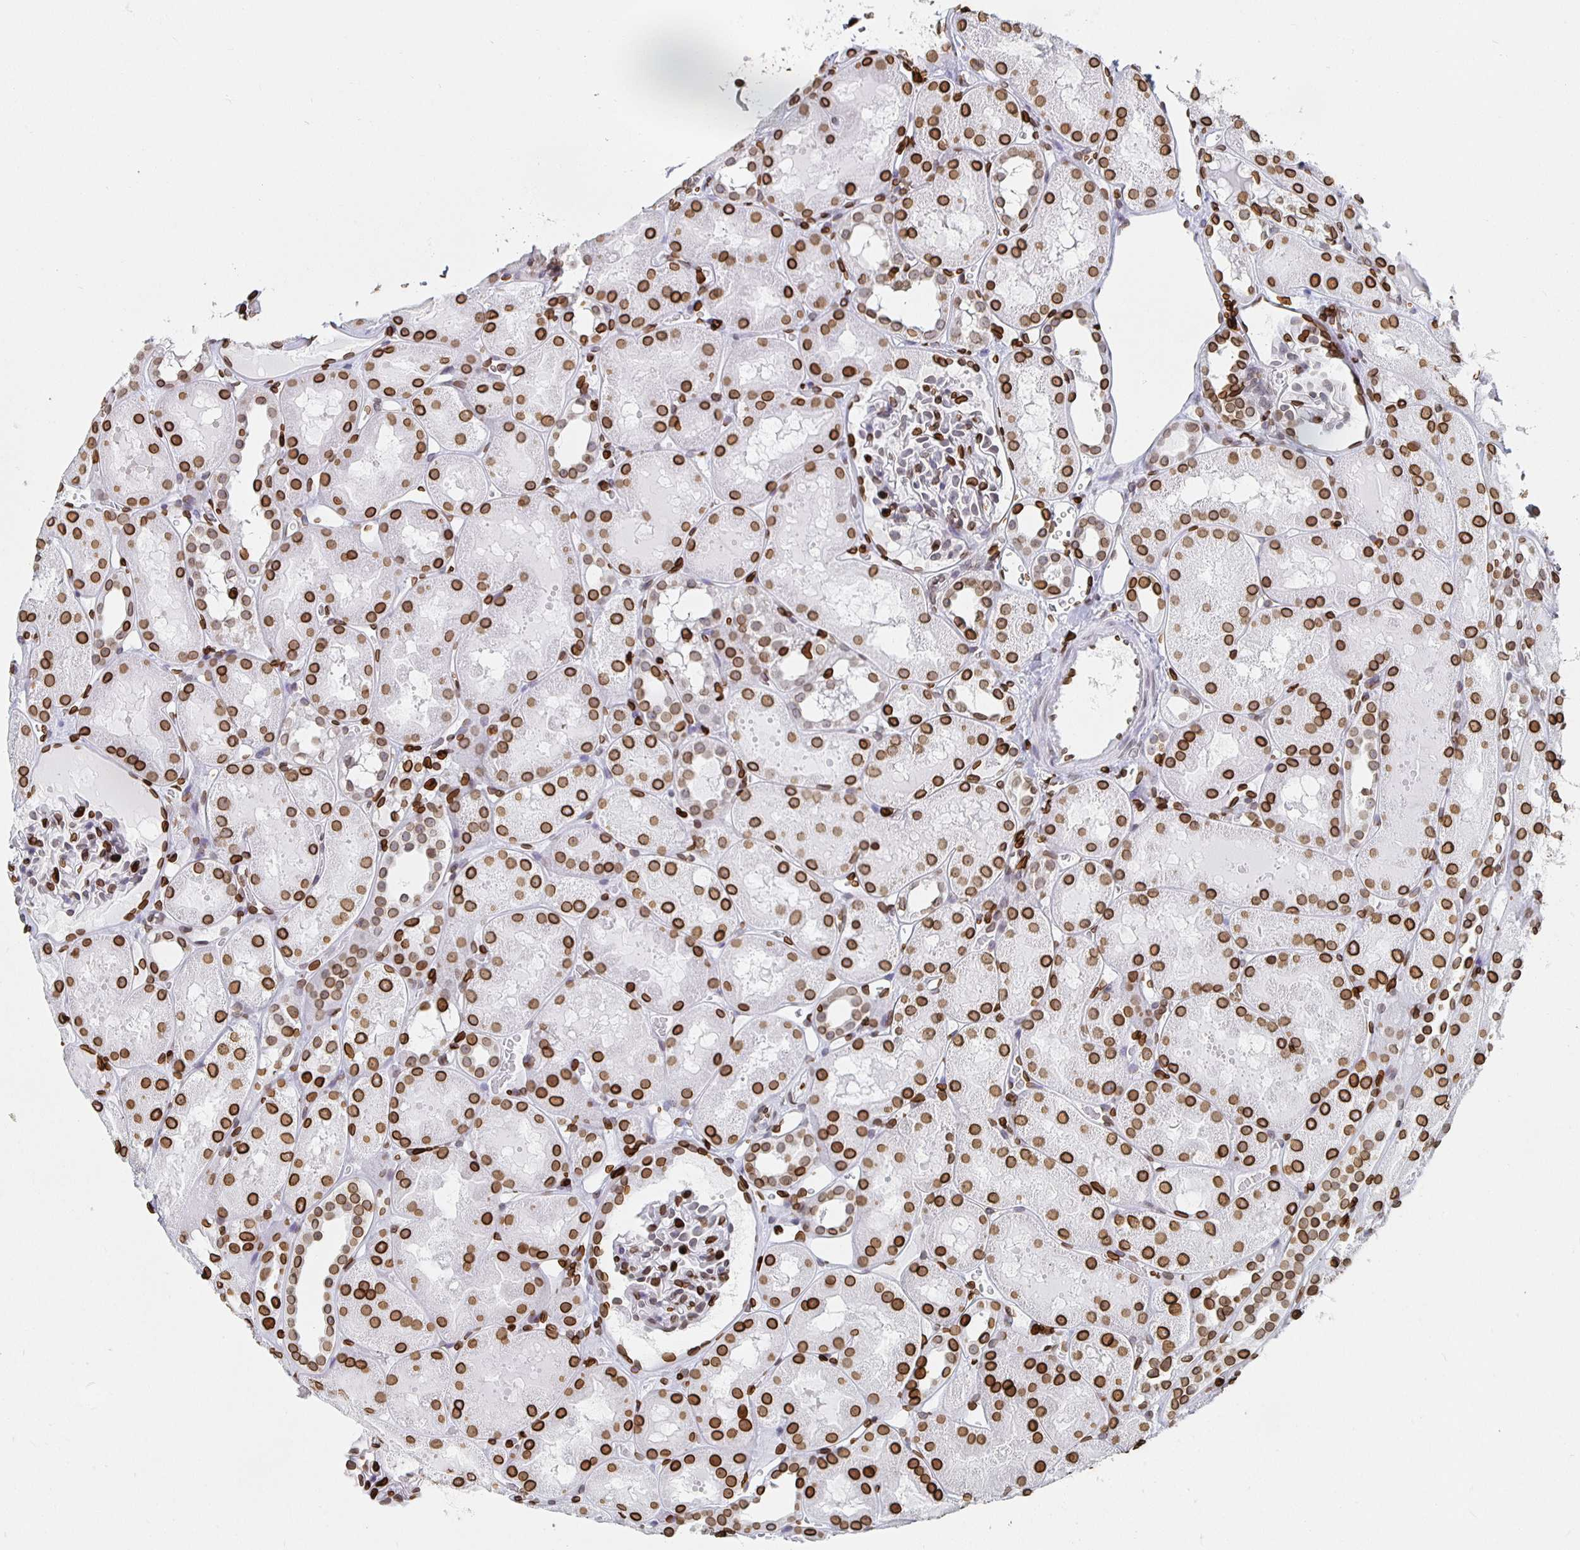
{"staining": {"intensity": "strong", "quantity": "25%-75%", "location": "cytoplasmic/membranous,nuclear"}, "tissue": "kidney", "cell_type": "Cells in glomeruli", "image_type": "normal", "snomed": [{"axis": "morphology", "description": "Normal tissue, NOS"}, {"axis": "topography", "description": "Kidney"}, {"axis": "topography", "description": "Urinary bladder"}], "caption": "Immunohistochemistry (IHC) image of unremarkable kidney stained for a protein (brown), which exhibits high levels of strong cytoplasmic/membranous,nuclear expression in about 25%-75% of cells in glomeruli.", "gene": "LMNB1", "patient": {"sex": "male", "age": 16}}